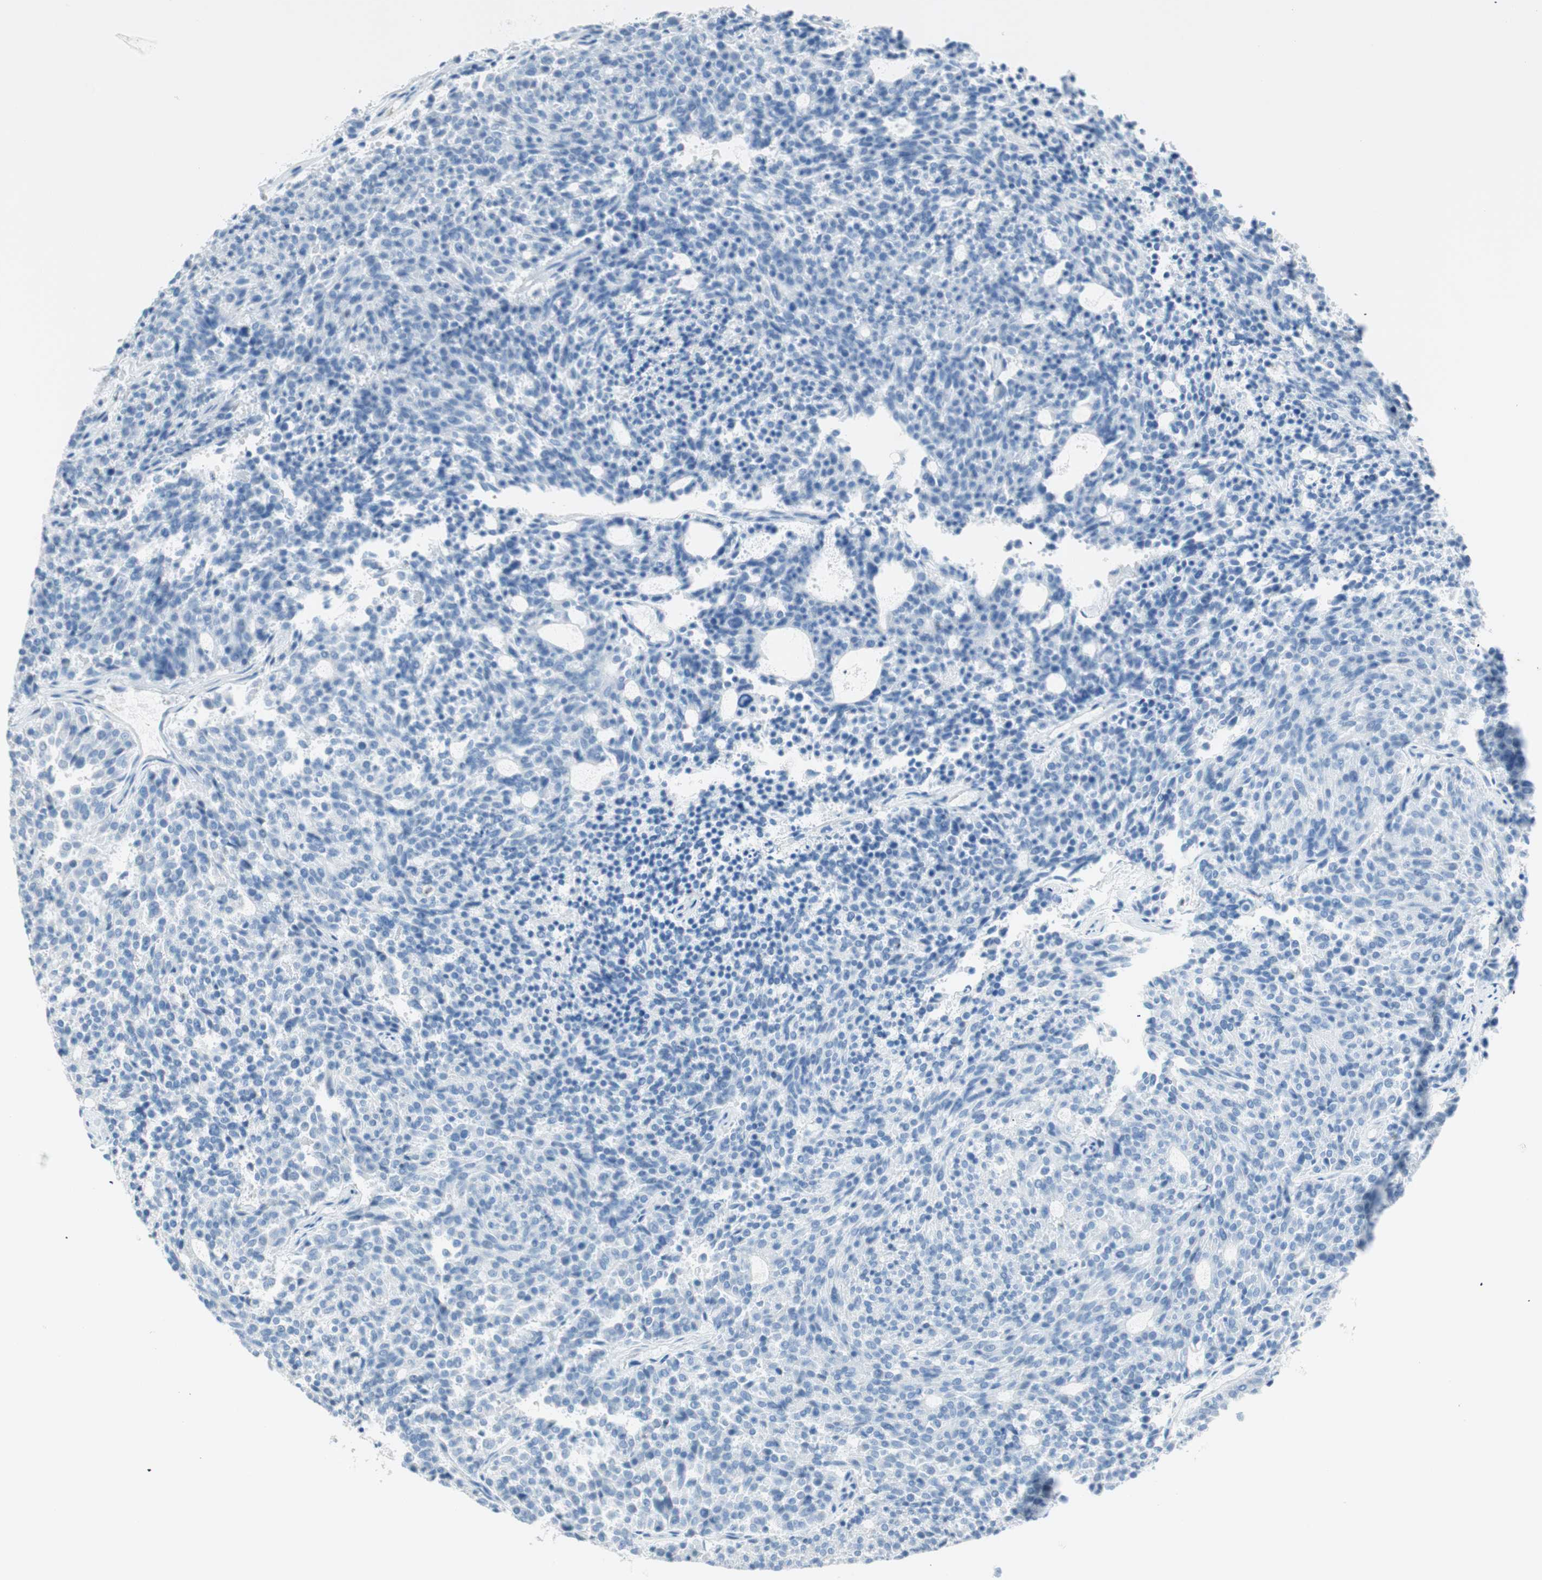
{"staining": {"intensity": "negative", "quantity": "none", "location": "none"}, "tissue": "carcinoid", "cell_type": "Tumor cells", "image_type": "cancer", "snomed": [{"axis": "morphology", "description": "Carcinoid, malignant, NOS"}, {"axis": "topography", "description": "Pancreas"}], "caption": "Carcinoid was stained to show a protein in brown. There is no significant expression in tumor cells. The staining was performed using DAB (3,3'-diaminobenzidine) to visualize the protein expression in brown, while the nuclei were stained in blue with hematoxylin (Magnification: 20x).", "gene": "TNFRSF13C", "patient": {"sex": "female", "age": 54}}